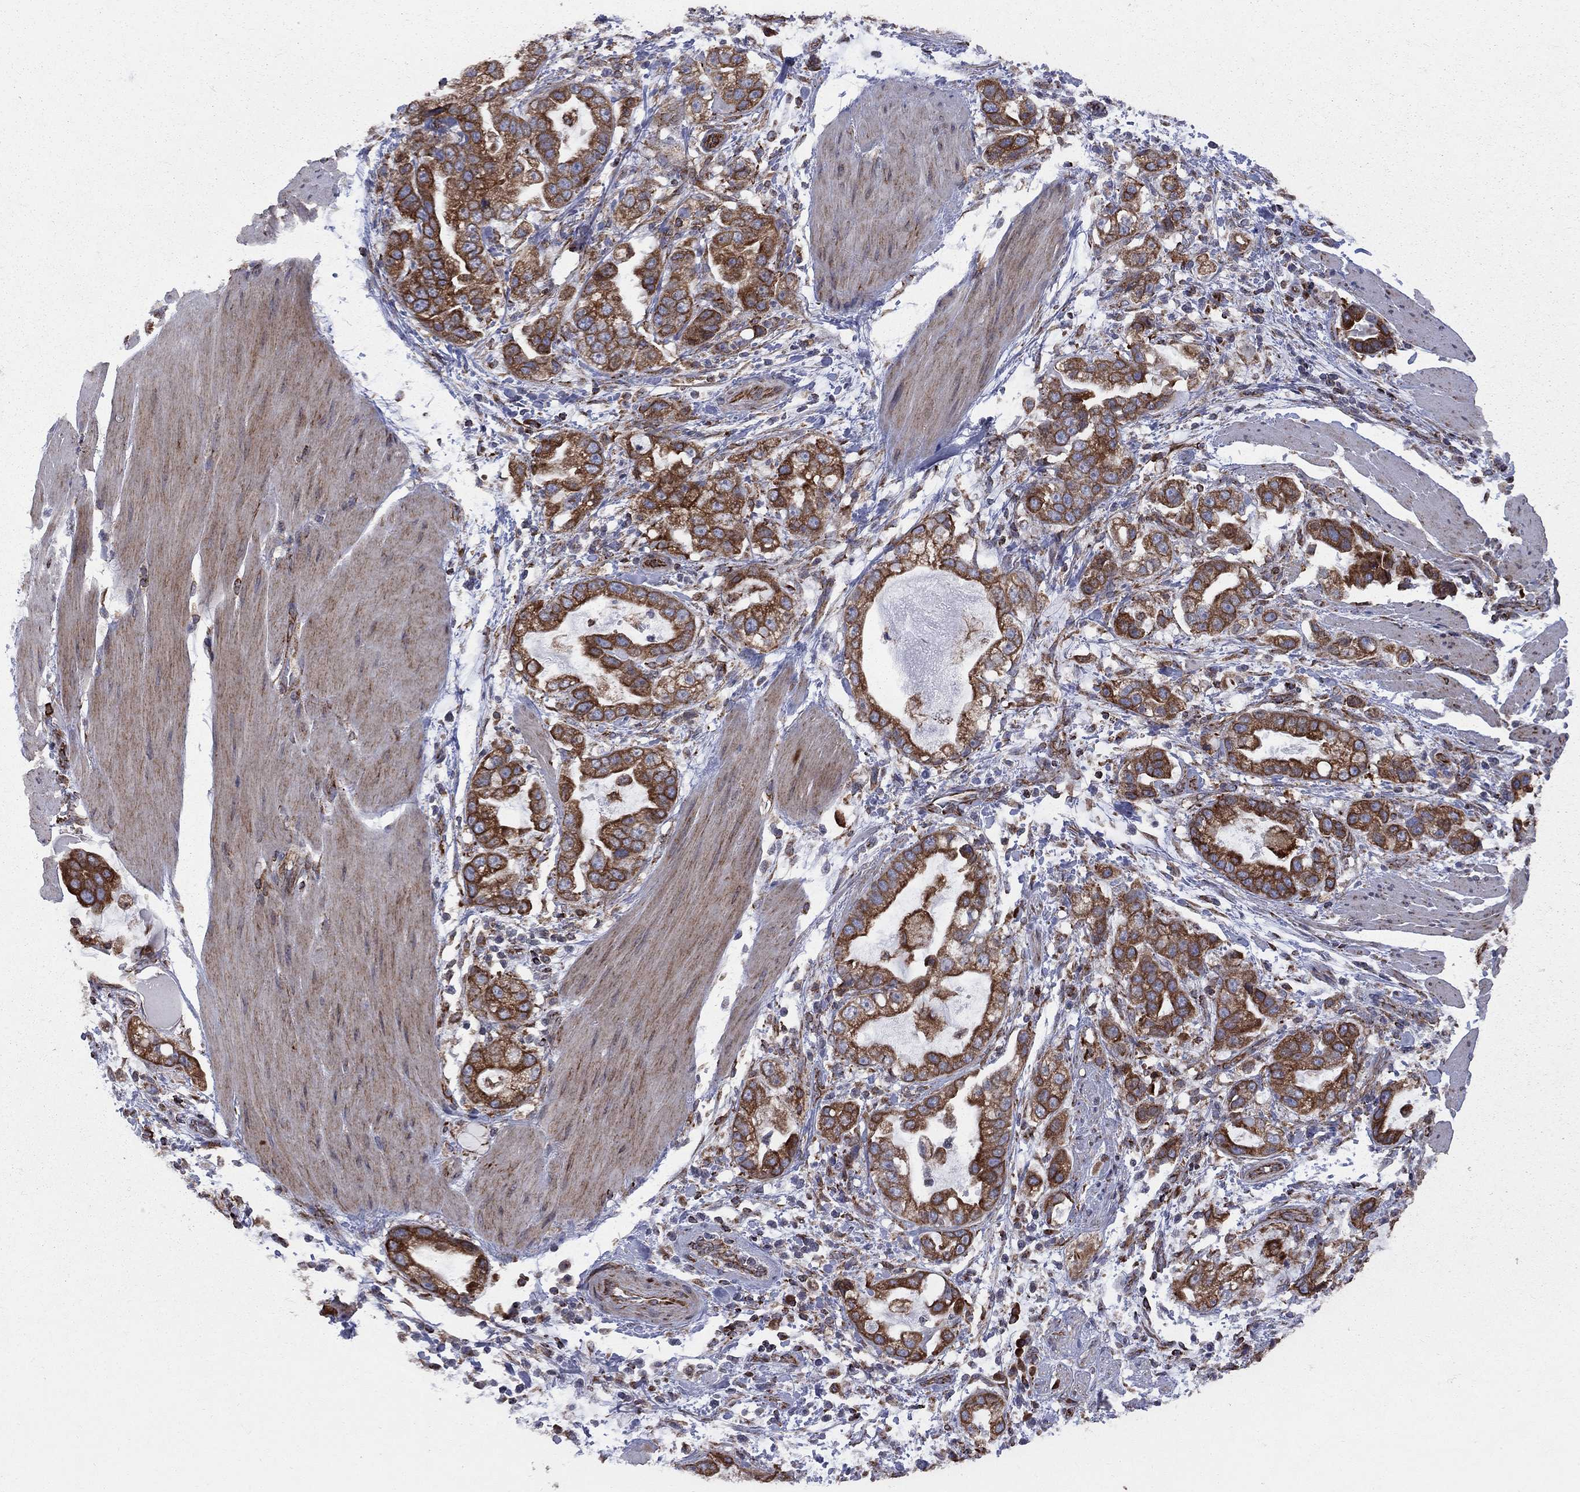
{"staining": {"intensity": "strong", "quantity": "25%-75%", "location": "cytoplasmic/membranous"}, "tissue": "stomach cancer", "cell_type": "Tumor cells", "image_type": "cancer", "snomed": [{"axis": "morphology", "description": "Adenocarcinoma, NOS"}, {"axis": "topography", "description": "Stomach"}], "caption": "Protein expression analysis of adenocarcinoma (stomach) reveals strong cytoplasmic/membranous positivity in approximately 25%-75% of tumor cells.", "gene": "CLPTM1", "patient": {"sex": "male", "age": 59}}